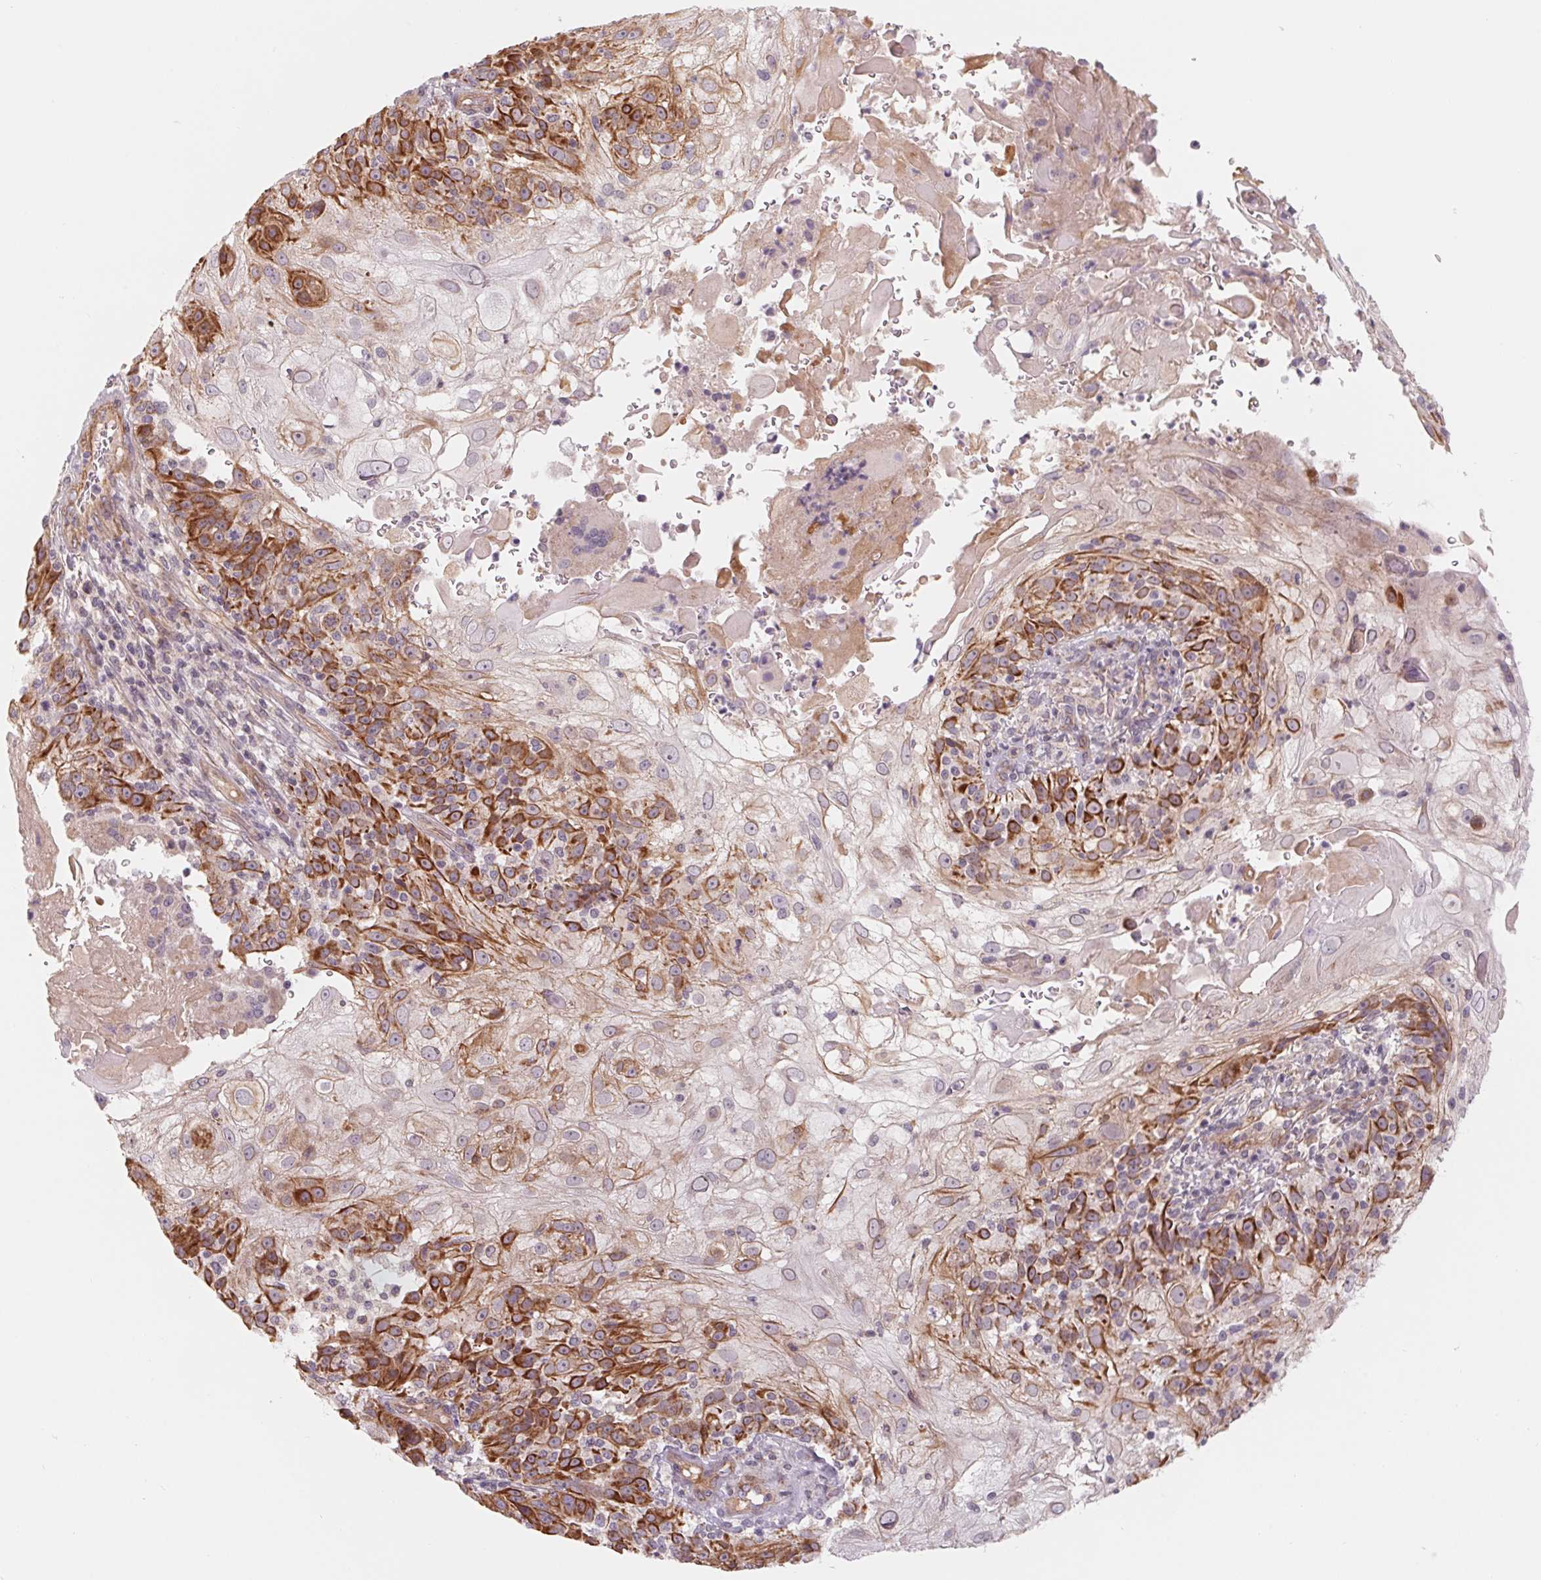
{"staining": {"intensity": "strong", "quantity": "<25%", "location": "cytoplasmic/membranous"}, "tissue": "skin cancer", "cell_type": "Tumor cells", "image_type": "cancer", "snomed": [{"axis": "morphology", "description": "Normal tissue, NOS"}, {"axis": "morphology", "description": "Squamous cell carcinoma, NOS"}, {"axis": "topography", "description": "Skin"}], "caption": "High-magnification brightfield microscopy of skin cancer (squamous cell carcinoma) stained with DAB (brown) and counterstained with hematoxylin (blue). tumor cells exhibit strong cytoplasmic/membranous expression is present in about<25% of cells. The protein is shown in brown color, while the nuclei are stained blue.", "gene": "CCDC112", "patient": {"sex": "female", "age": 83}}